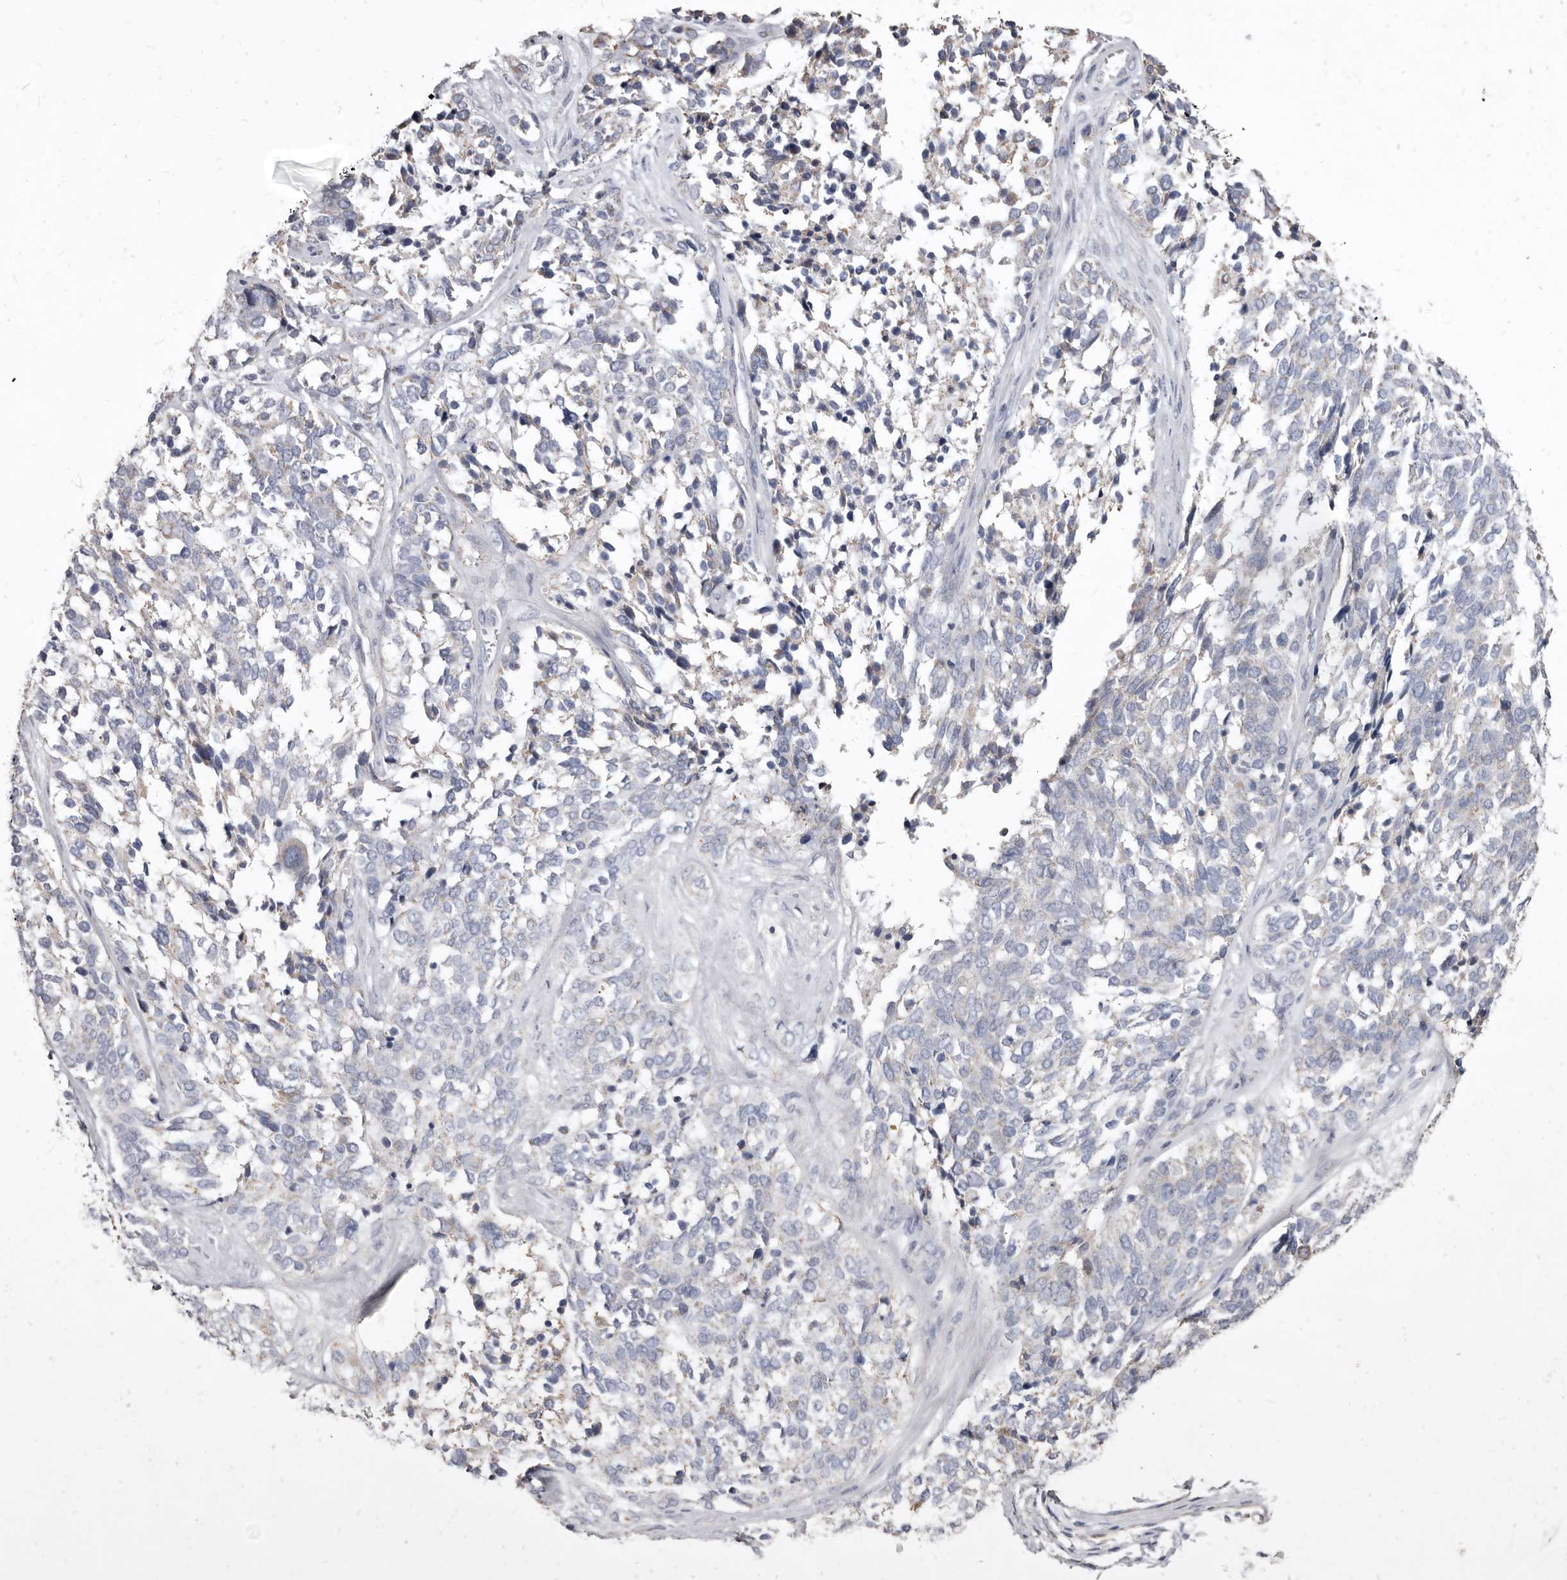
{"staining": {"intensity": "negative", "quantity": "none", "location": "none"}, "tissue": "ovarian cancer", "cell_type": "Tumor cells", "image_type": "cancer", "snomed": [{"axis": "morphology", "description": "Cystadenocarcinoma, serous, NOS"}, {"axis": "topography", "description": "Ovary"}], "caption": "High magnification brightfield microscopy of serous cystadenocarcinoma (ovarian) stained with DAB (3,3'-diaminobenzidine) (brown) and counterstained with hematoxylin (blue): tumor cells show no significant staining.", "gene": "CYP2E1", "patient": {"sex": "female", "age": 44}}